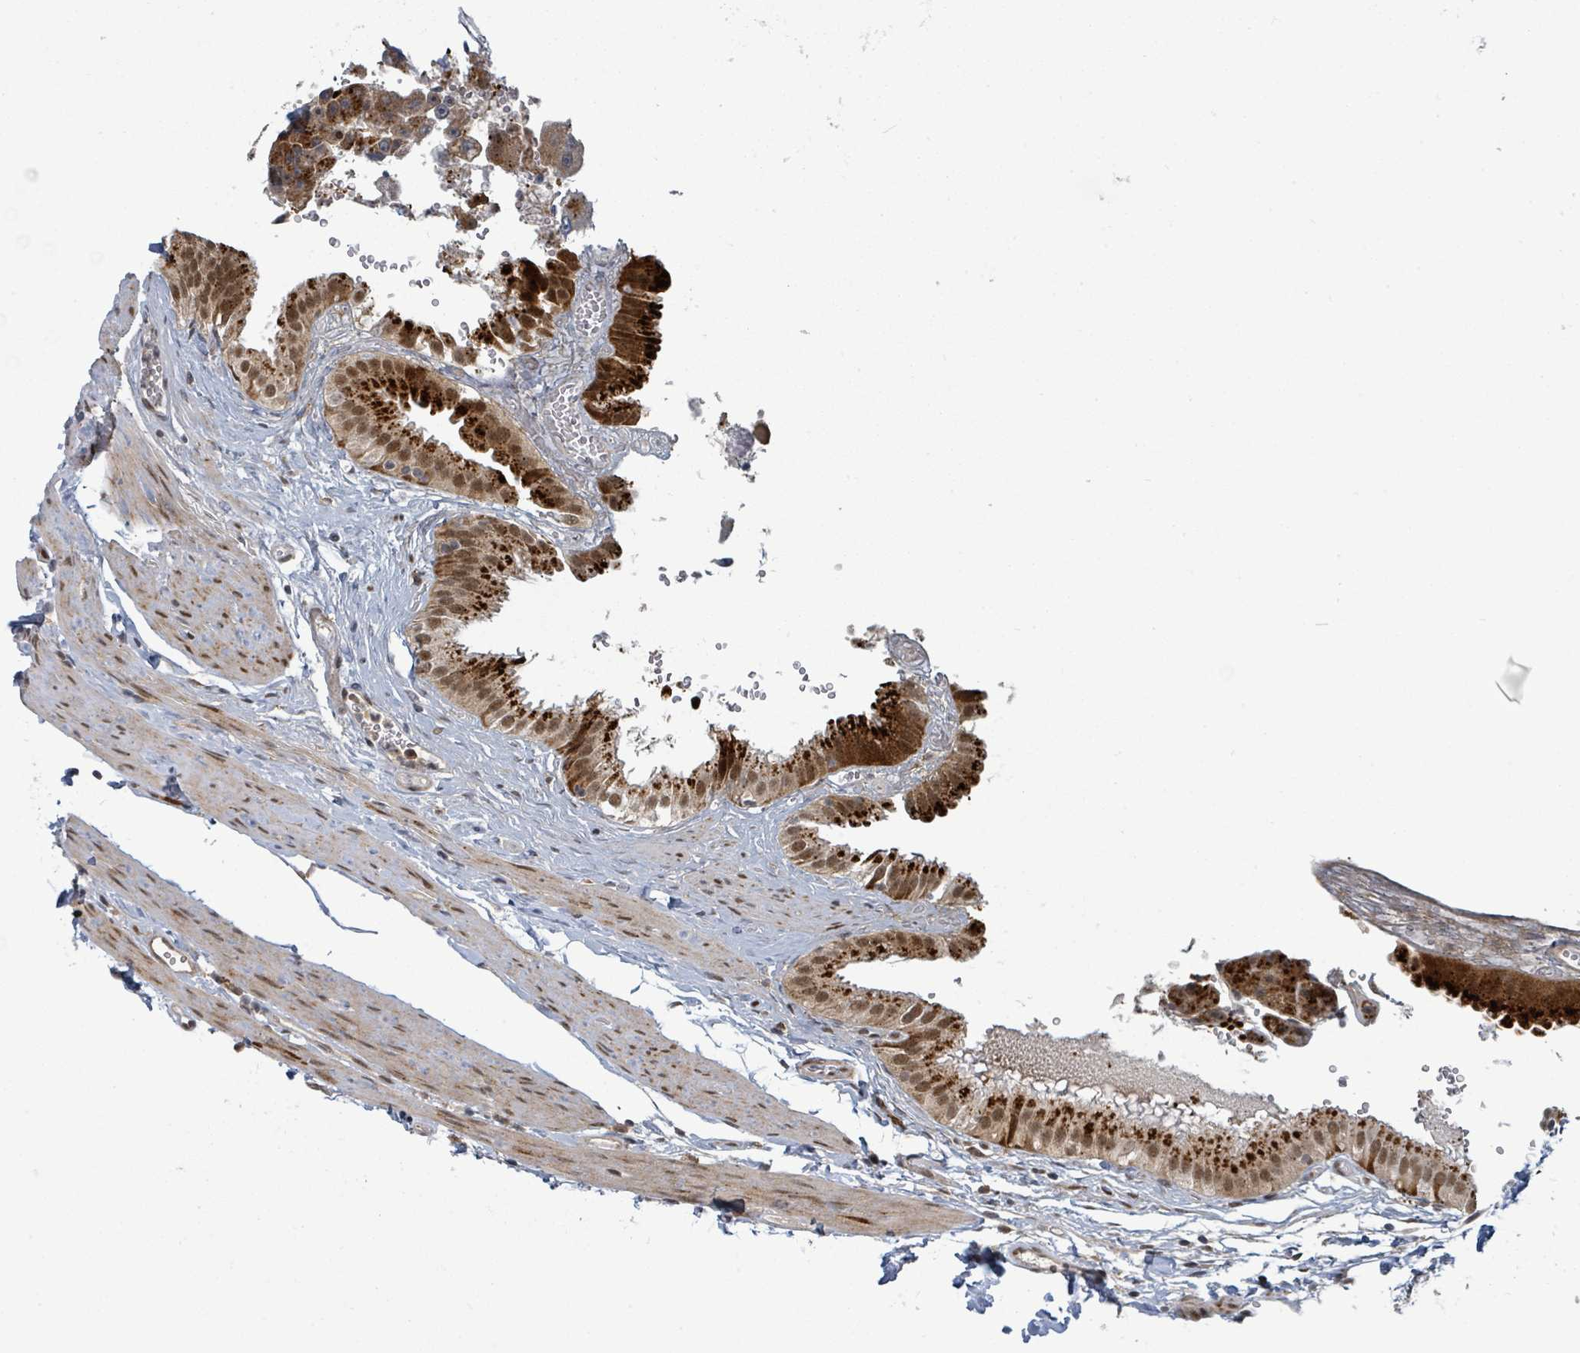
{"staining": {"intensity": "strong", "quantity": ">75%", "location": "cytoplasmic/membranous,nuclear"}, "tissue": "gallbladder", "cell_type": "Glandular cells", "image_type": "normal", "snomed": [{"axis": "morphology", "description": "Normal tissue, NOS"}, {"axis": "topography", "description": "Gallbladder"}], "caption": "Immunohistochemical staining of normal human gallbladder reveals >75% levels of strong cytoplasmic/membranous,nuclear protein positivity in approximately >75% of glandular cells. (IHC, brightfield microscopy, high magnification).", "gene": "GTF3C1", "patient": {"sex": "female", "age": 61}}